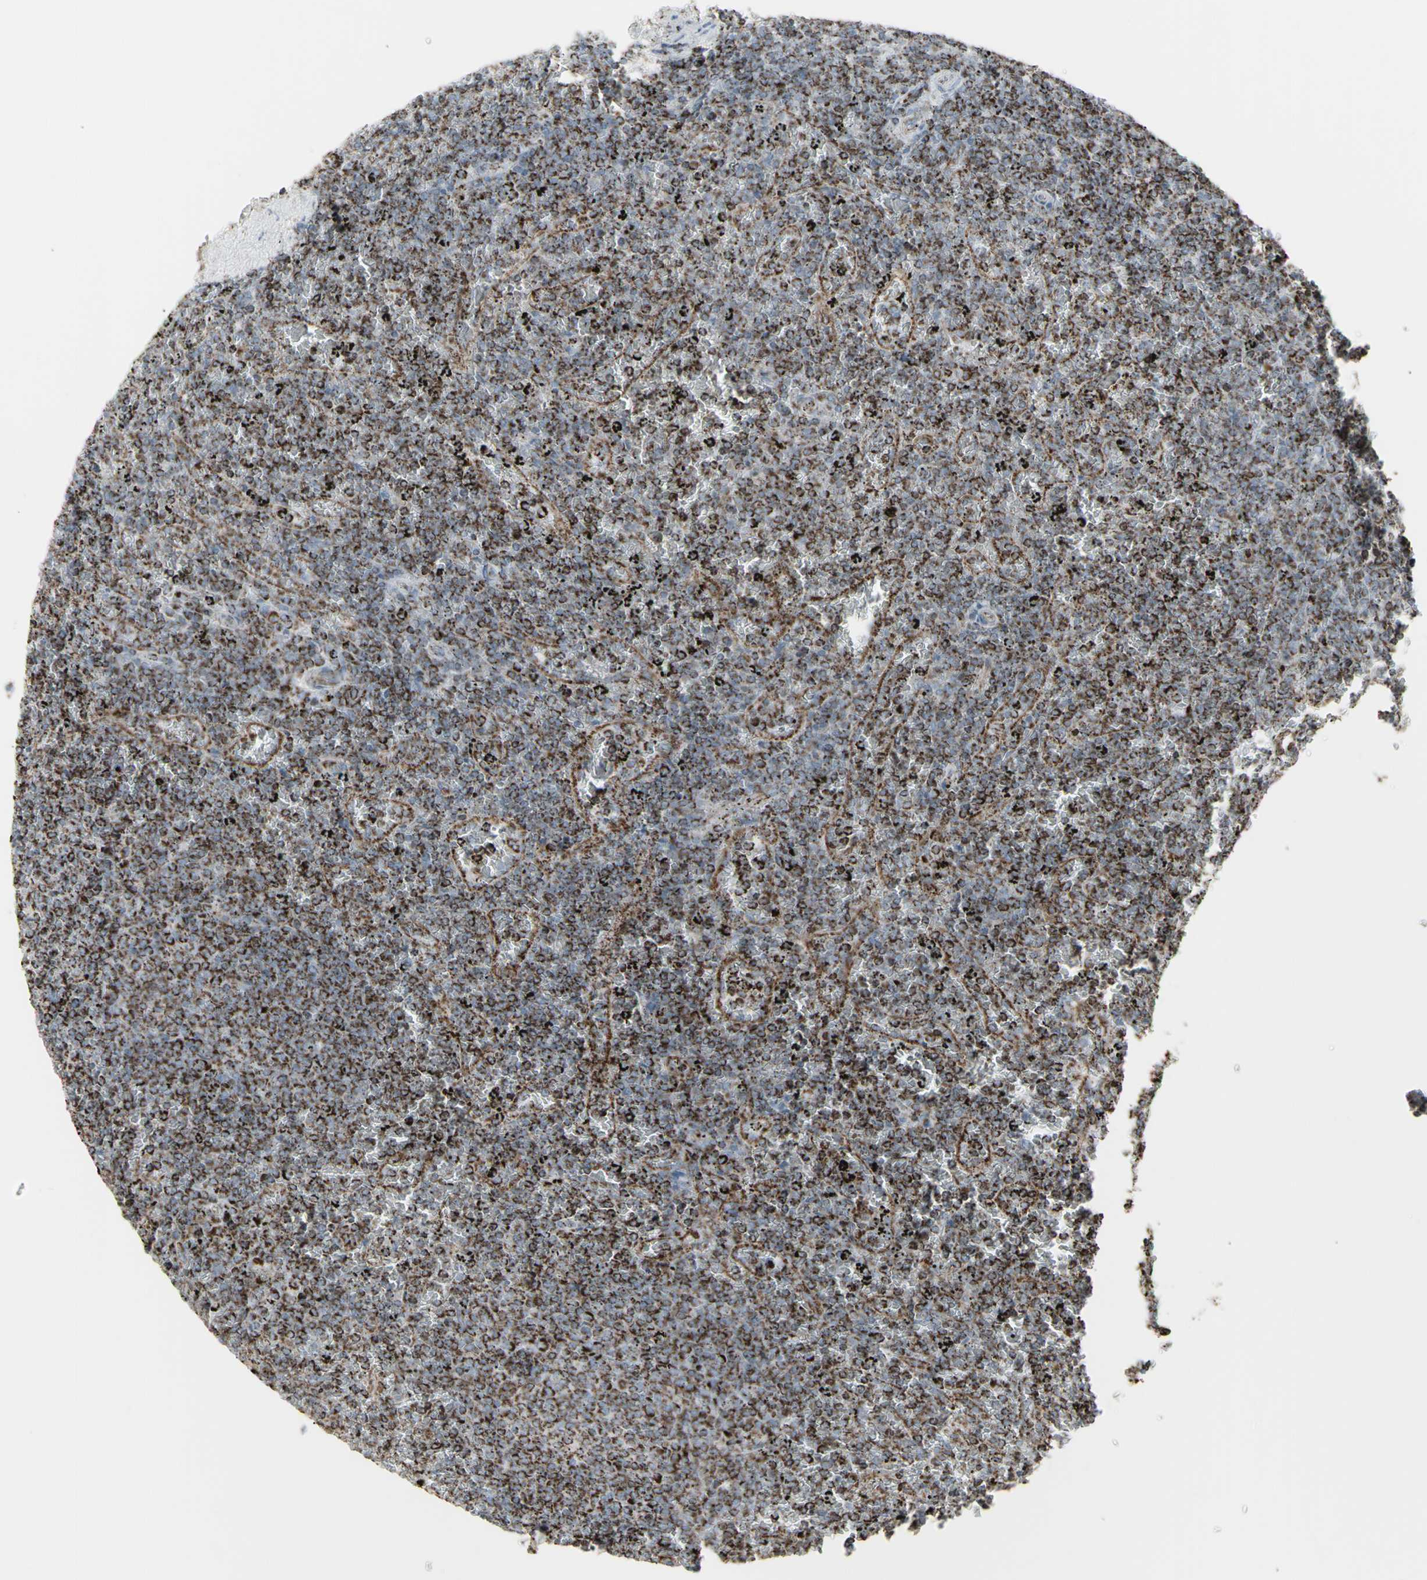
{"staining": {"intensity": "strong", "quantity": ">75%", "location": "cytoplasmic/membranous"}, "tissue": "lymphoma", "cell_type": "Tumor cells", "image_type": "cancer", "snomed": [{"axis": "morphology", "description": "Malignant lymphoma, non-Hodgkin's type, Low grade"}, {"axis": "topography", "description": "Spleen"}], "caption": "Tumor cells display strong cytoplasmic/membranous expression in approximately >75% of cells in lymphoma. (DAB IHC with brightfield microscopy, high magnification).", "gene": "PLGRKT", "patient": {"sex": "female", "age": 77}}